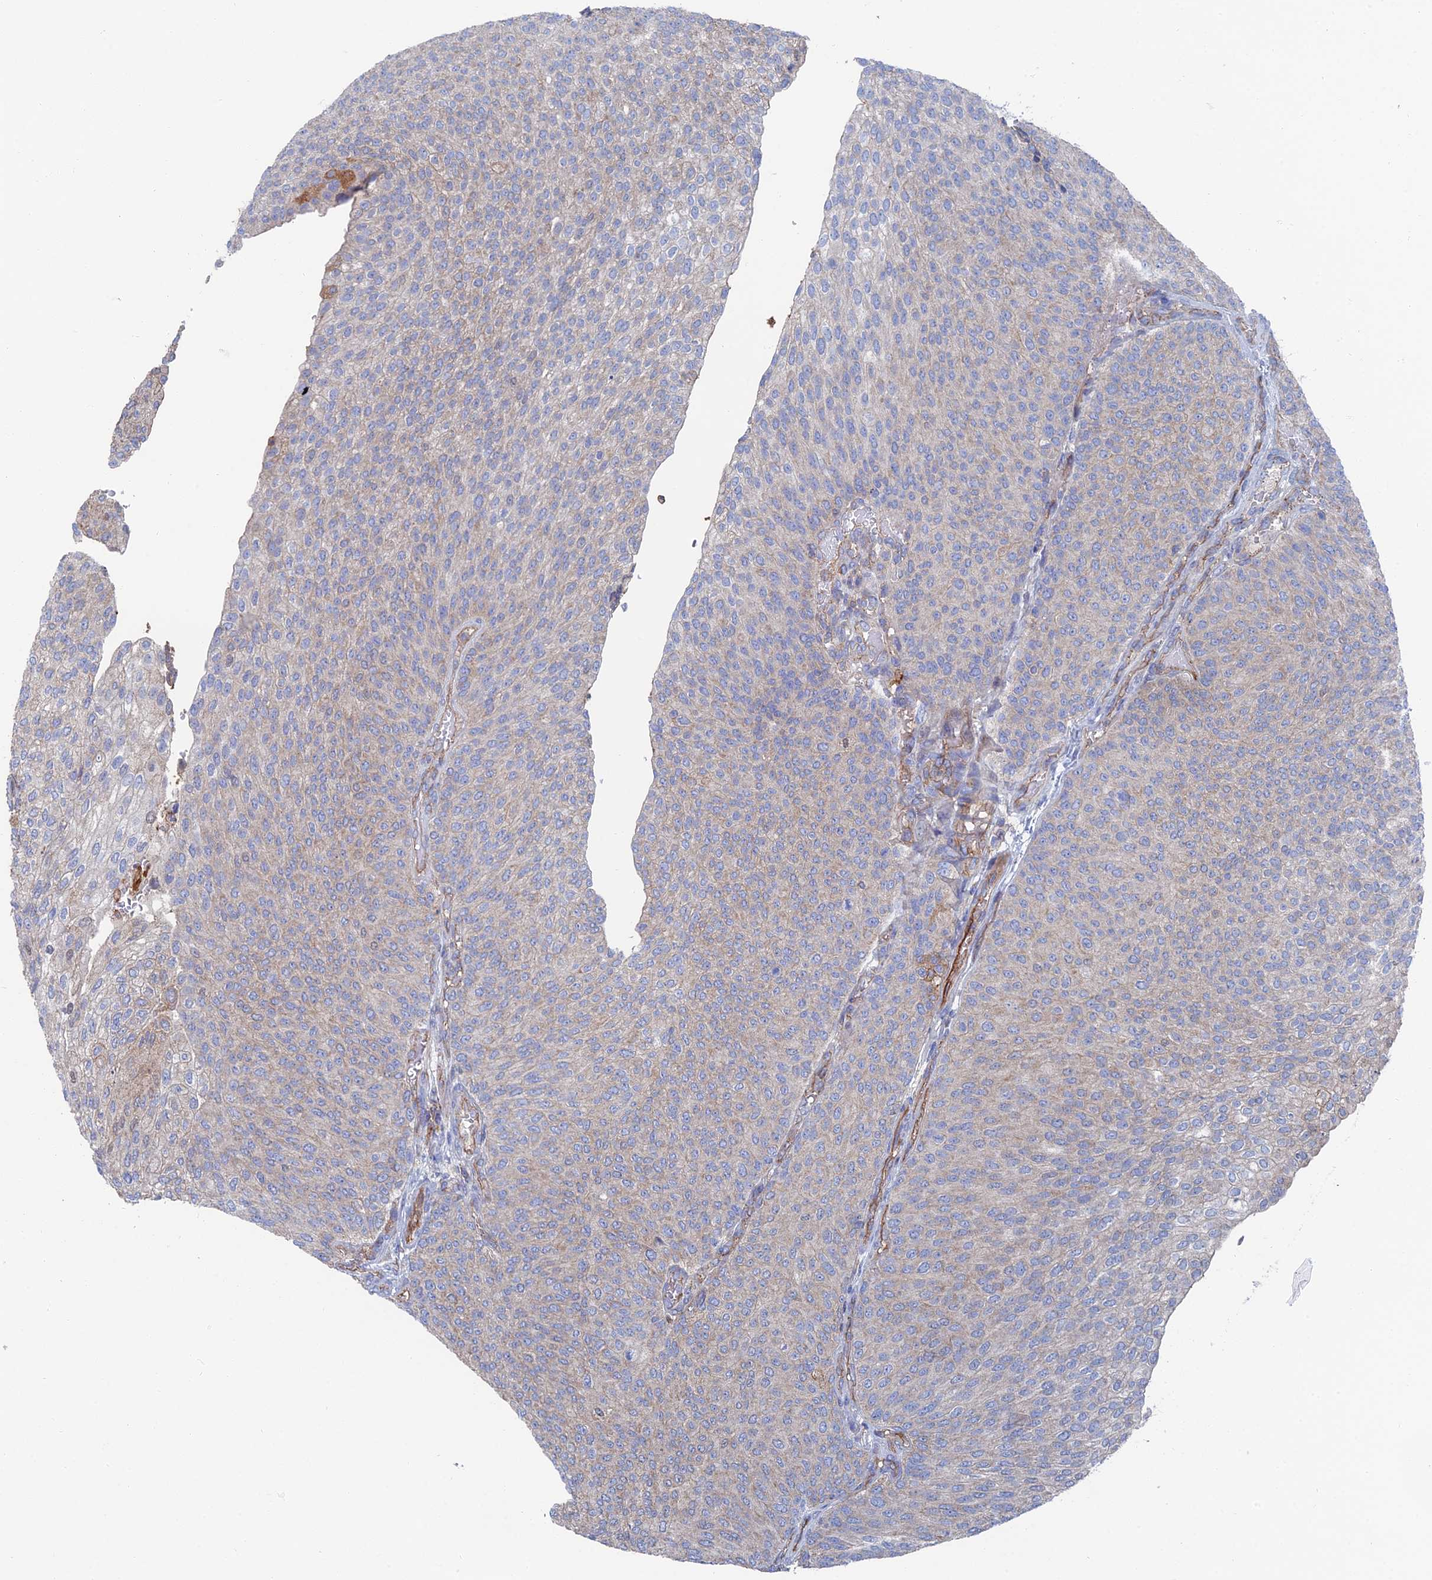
{"staining": {"intensity": "weak", "quantity": "<25%", "location": "cytoplasmic/membranous"}, "tissue": "urothelial cancer", "cell_type": "Tumor cells", "image_type": "cancer", "snomed": [{"axis": "morphology", "description": "Urothelial carcinoma, High grade"}, {"axis": "topography", "description": "Urinary bladder"}], "caption": "This is an immunohistochemistry photomicrograph of urothelial cancer. There is no positivity in tumor cells.", "gene": "SNX11", "patient": {"sex": "female", "age": 79}}